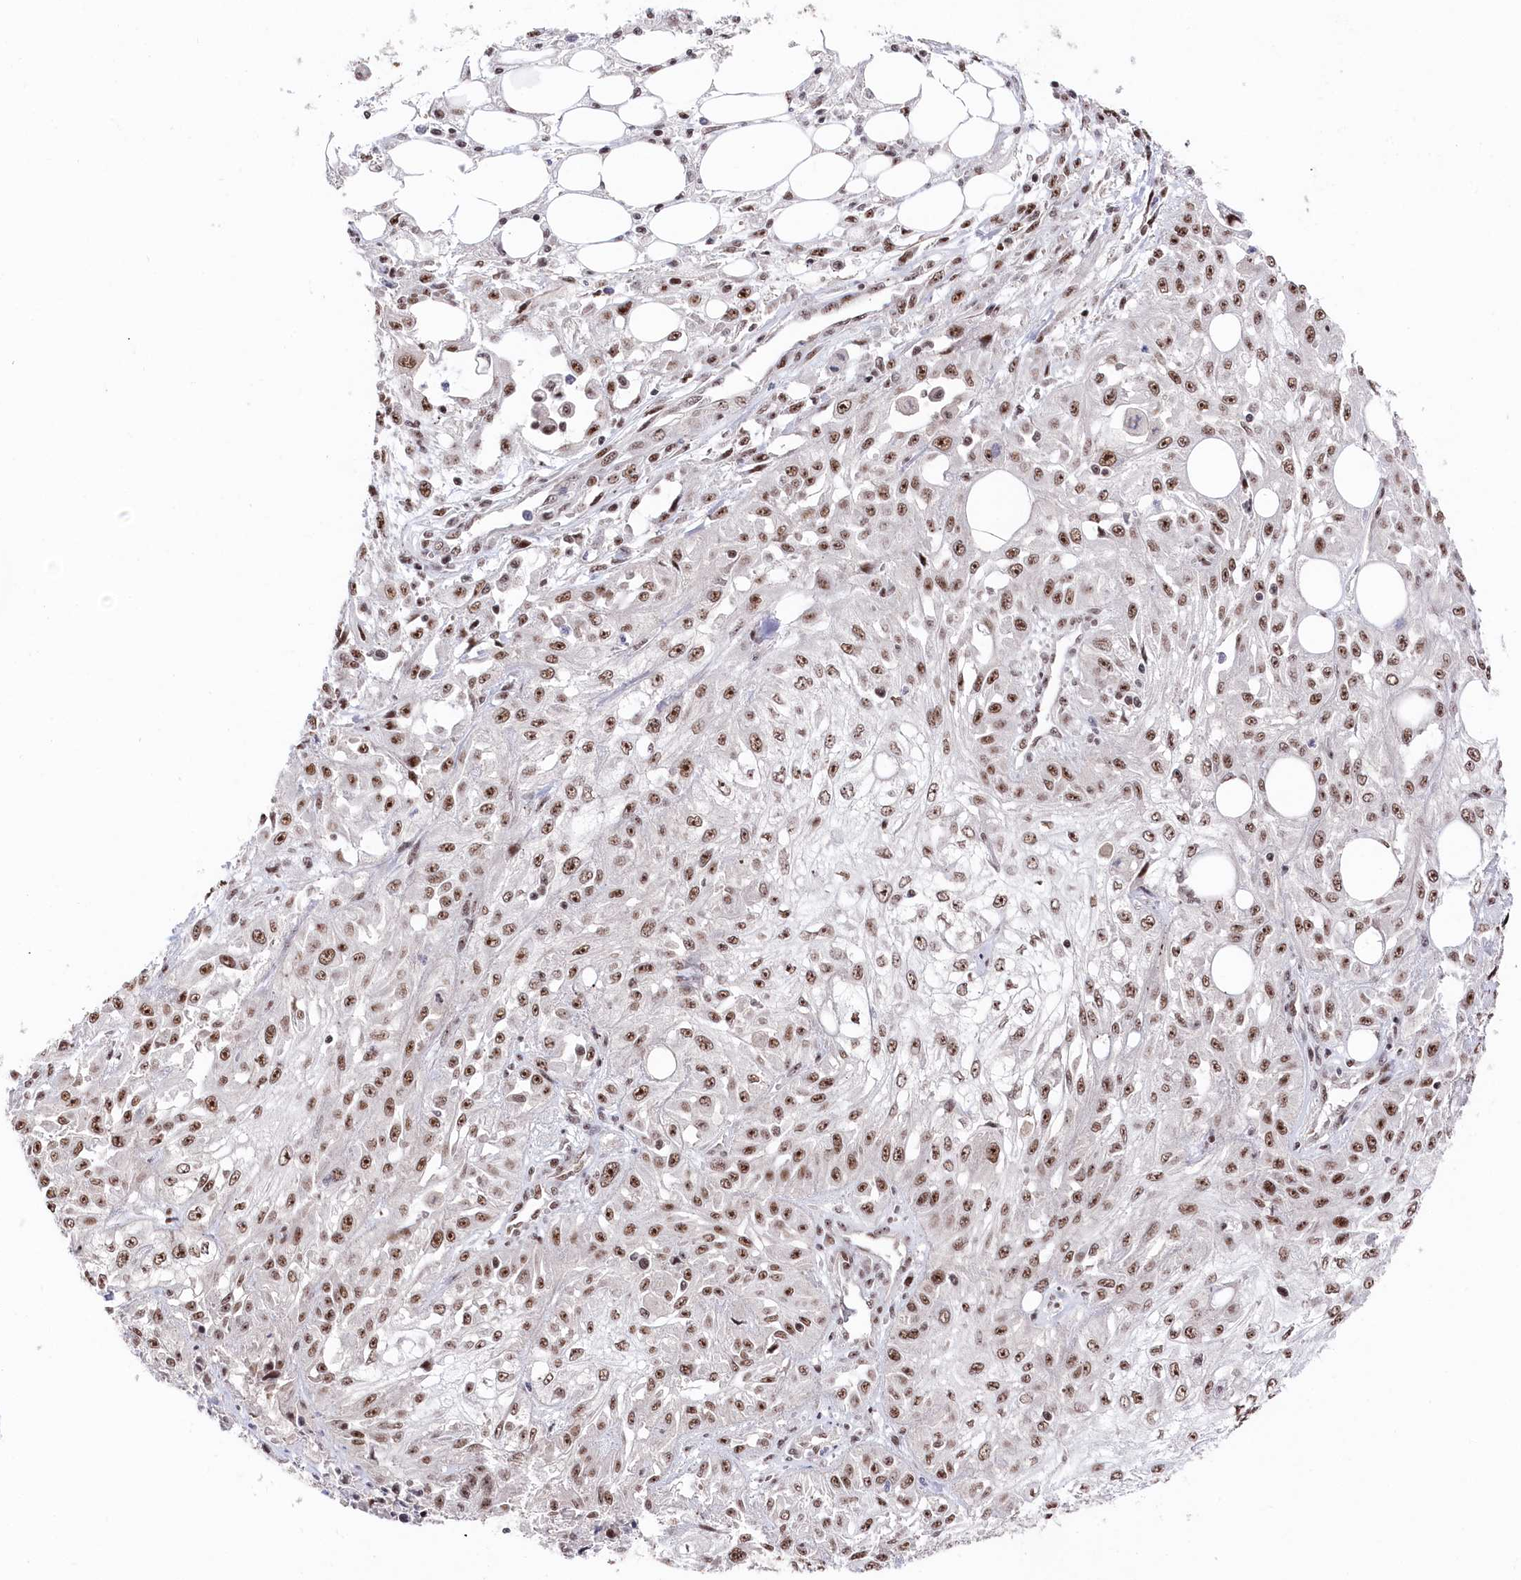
{"staining": {"intensity": "moderate", "quantity": ">75%", "location": "nuclear"}, "tissue": "skin cancer", "cell_type": "Tumor cells", "image_type": "cancer", "snomed": [{"axis": "morphology", "description": "Squamous cell carcinoma, NOS"}, {"axis": "morphology", "description": "Squamous cell carcinoma, metastatic, NOS"}, {"axis": "topography", "description": "Skin"}, {"axis": "topography", "description": "Lymph node"}], "caption": "Moderate nuclear positivity is present in approximately >75% of tumor cells in metastatic squamous cell carcinoma (skin).", "gene": "POLR2H", "patient": {"sex": "male", "age": 75}}